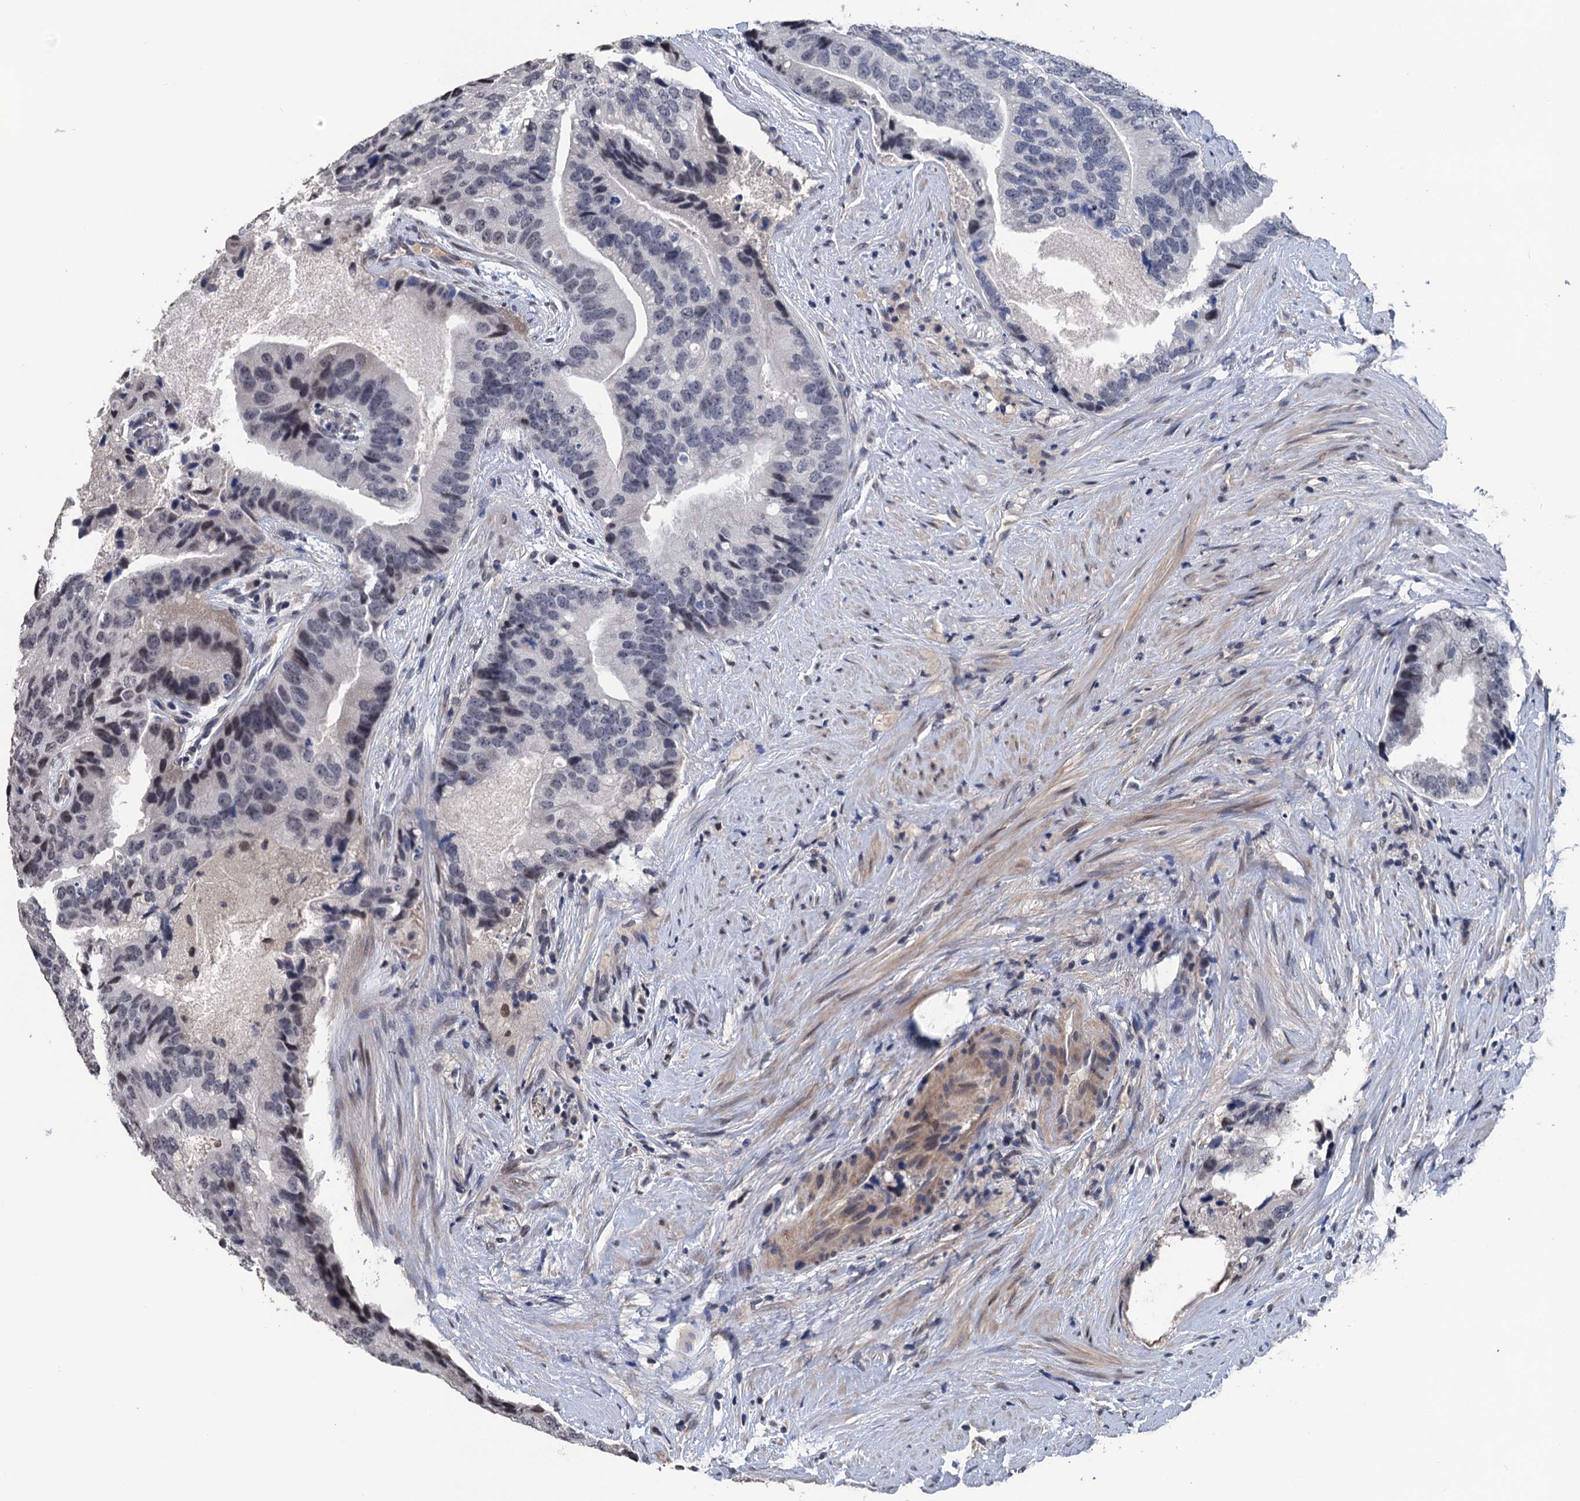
{"staining": {"intensity": "negative", "quantity": "none", "location": "none"}, "tissue": "prostate cancer", "cell_type": "Tumor cells", "image_type": "cancer", "snomed": [{"axis": "morphology", "description": "Adenocarcinoma, High grade"}, {"axis": "topography", "description": "Prostate"}], "caption": "This is an IHC photomicrograph of prostate high-grade adenocarcinoma. There is no expression in tumor cells.", "gene": "ART5", "patient": {"sex": "male", "age": 70}}